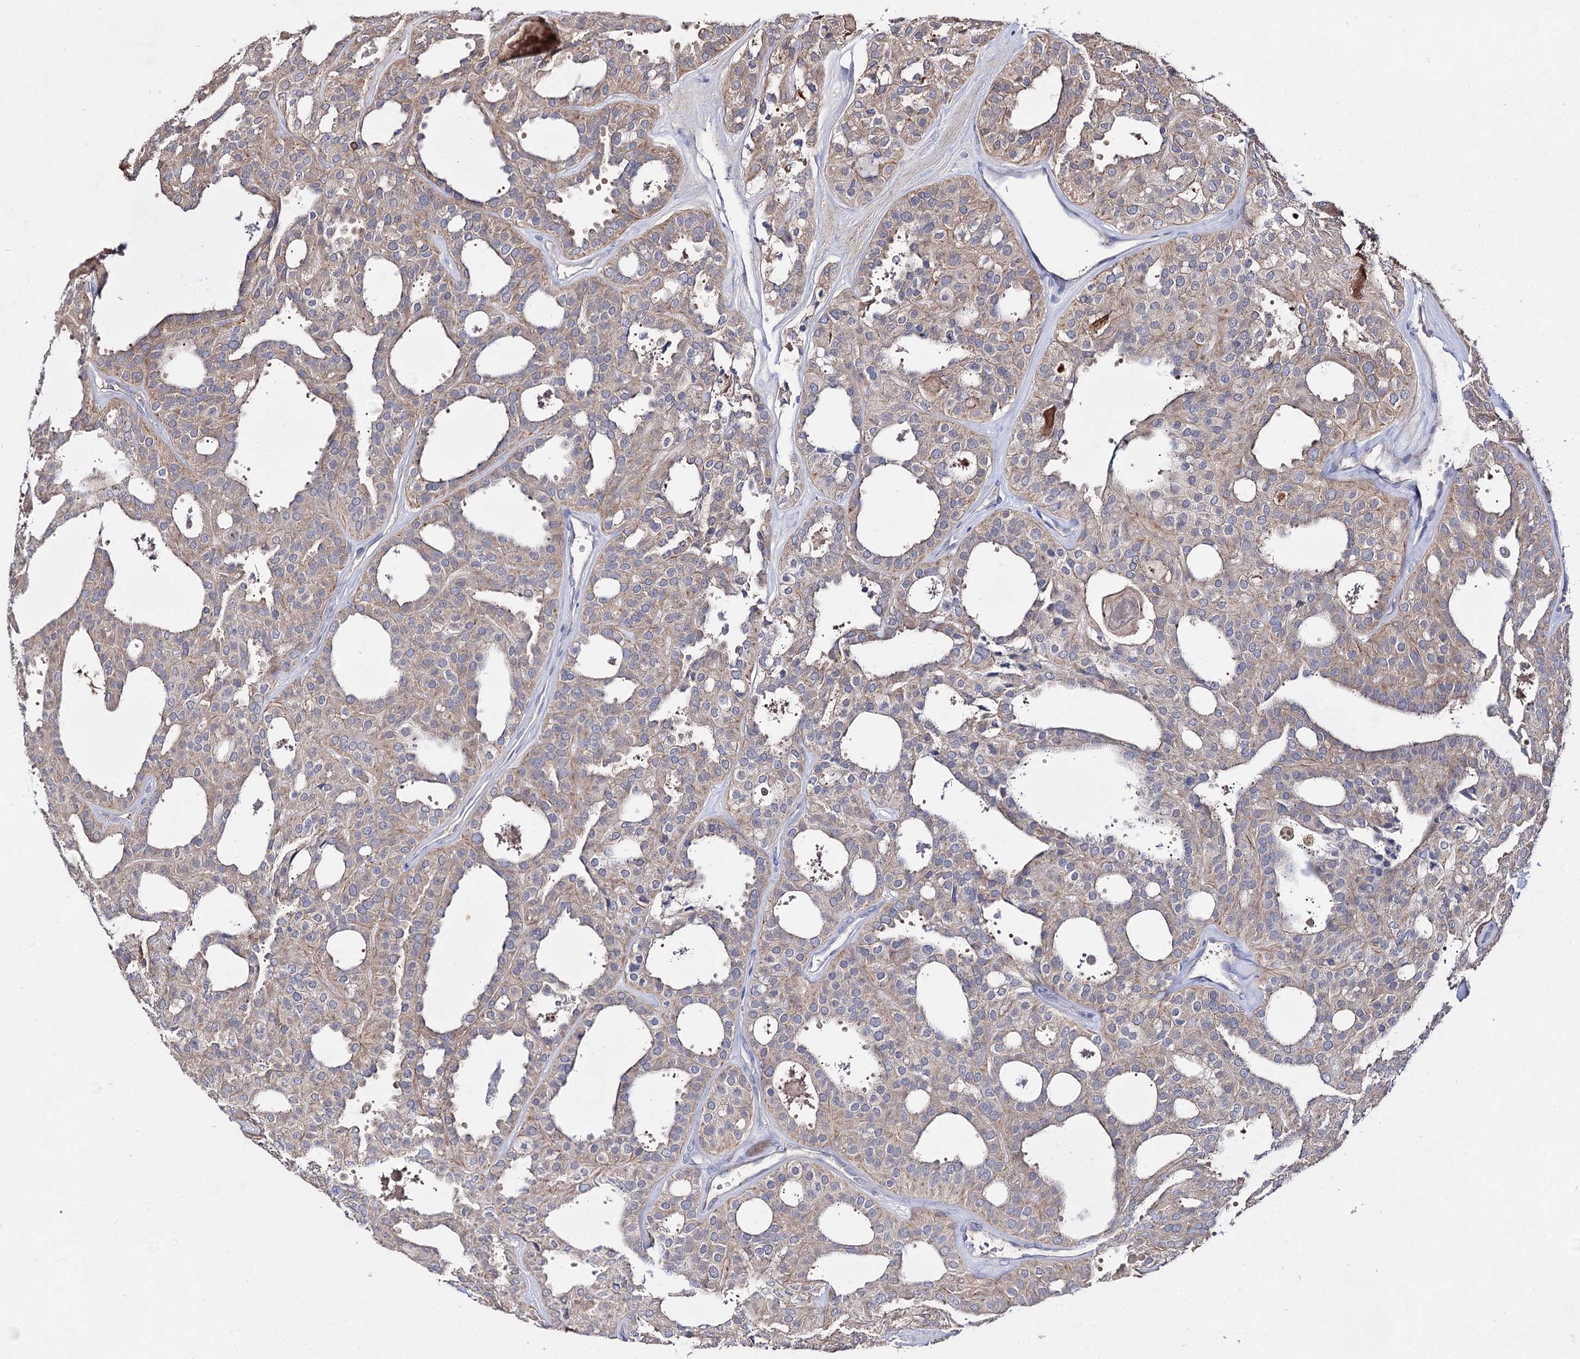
{"staining": {"intensity": "moderate", "quantity": ">75%", "location": "cytoplasmic/membranous"}, "tissue": "thyroid cancer", "cell_type": "Tumor cells", "image_type": "cancer", "snomed": [{"axis": "morphology", "description": "Follicular adenoma carcinoma, NOS"}, {"axis": "topography", "description": "Thyroid gland"}], "caption": "A histopathology image showing moderate cytoplasmic/membranous staining in about >75% of tumor cells in thyroid cancer, as visualized by brown immunohistochemical staining.", "gene": "ARFIP2", "patient": {"sex": "male", "age": 75}}